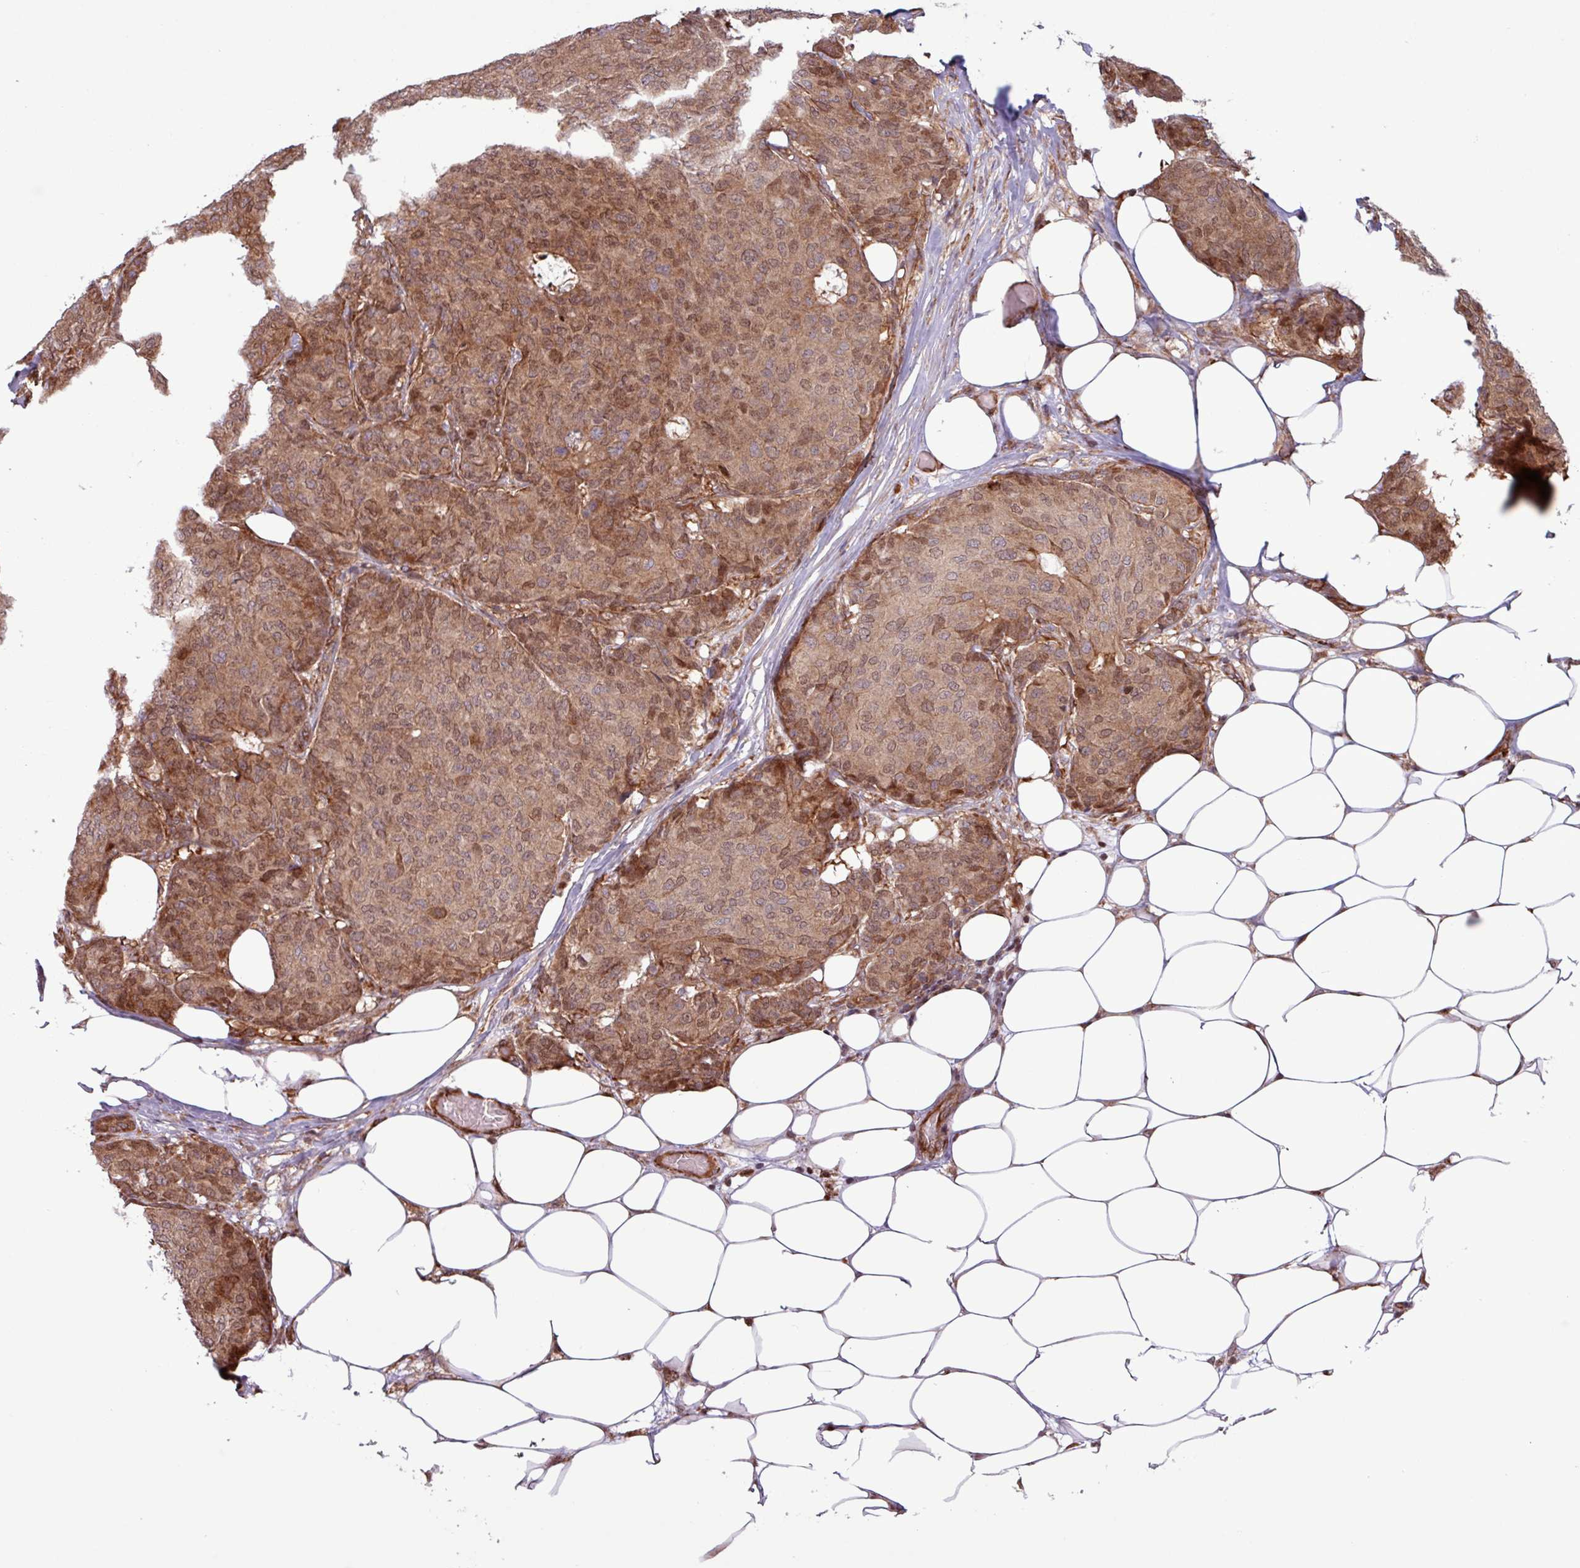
{"staining": {"intensity": "moderate", "quantity": ">75%", "location": "cytoplasmic/membranous,nuclear"}, "tissue": "breast cancer", "cell_type": "Tumor cells", "image_type": "cancer", "snomed": [{"axis": "morphology", "description": "Duct carcinoma"}, {"axis": "topography", "description": "Breast"}], "caption": "Protein expression by immunohistochemistry shows moderate cytoplasmic/membranous and nuclear expression in about >75% of tumor cells in breast cancer (intraductal carcinoma).", "gene": "PDPR", "patient": {"sex": "female", "age": 75}}